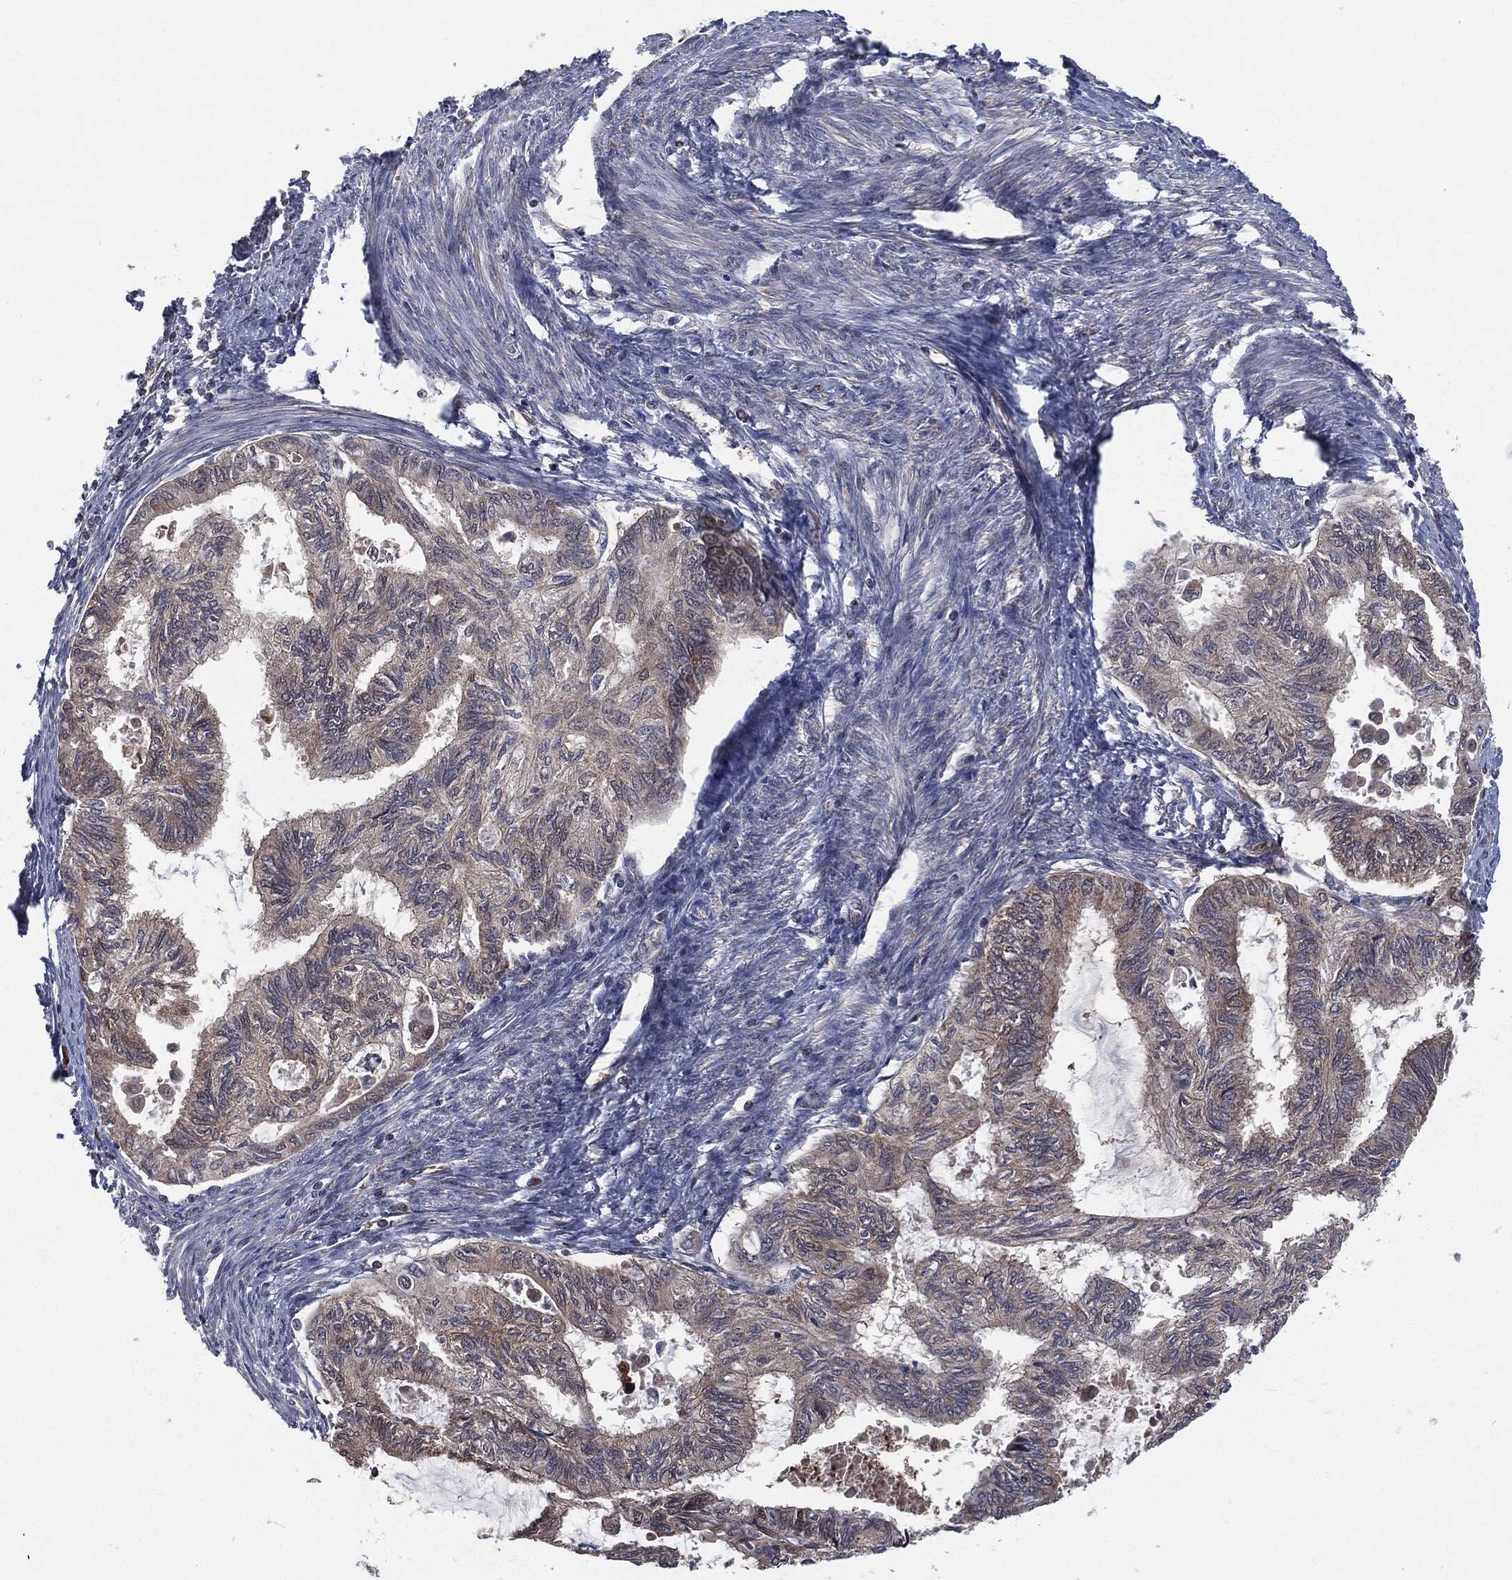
{"staining": {"intensity": "moderate", "quantity": "25%-75%", "location": "cytoplasmic/membranous"}, "tissue": "endometrial cancer", "cell_type": "Tumor cells", "image_type": "cancer", "snomed": [{"axis": "morphology", "description": "Adenocarcinoma, NOS"}, {"axis": "topography", "description": "Endometrium"}], "caption": "Protein expression analysis of adenocarcinoma (endometrial) reveals moderate cytoplasmic/membranous staining in approximately 25%-75% of tumor cells. (DAB (3,3'-diaminobenzidine) IHC with brightfield microscopy, high magnification).", "gene": "PRDX4", "patient": {"sex": "female", "age": 86}}